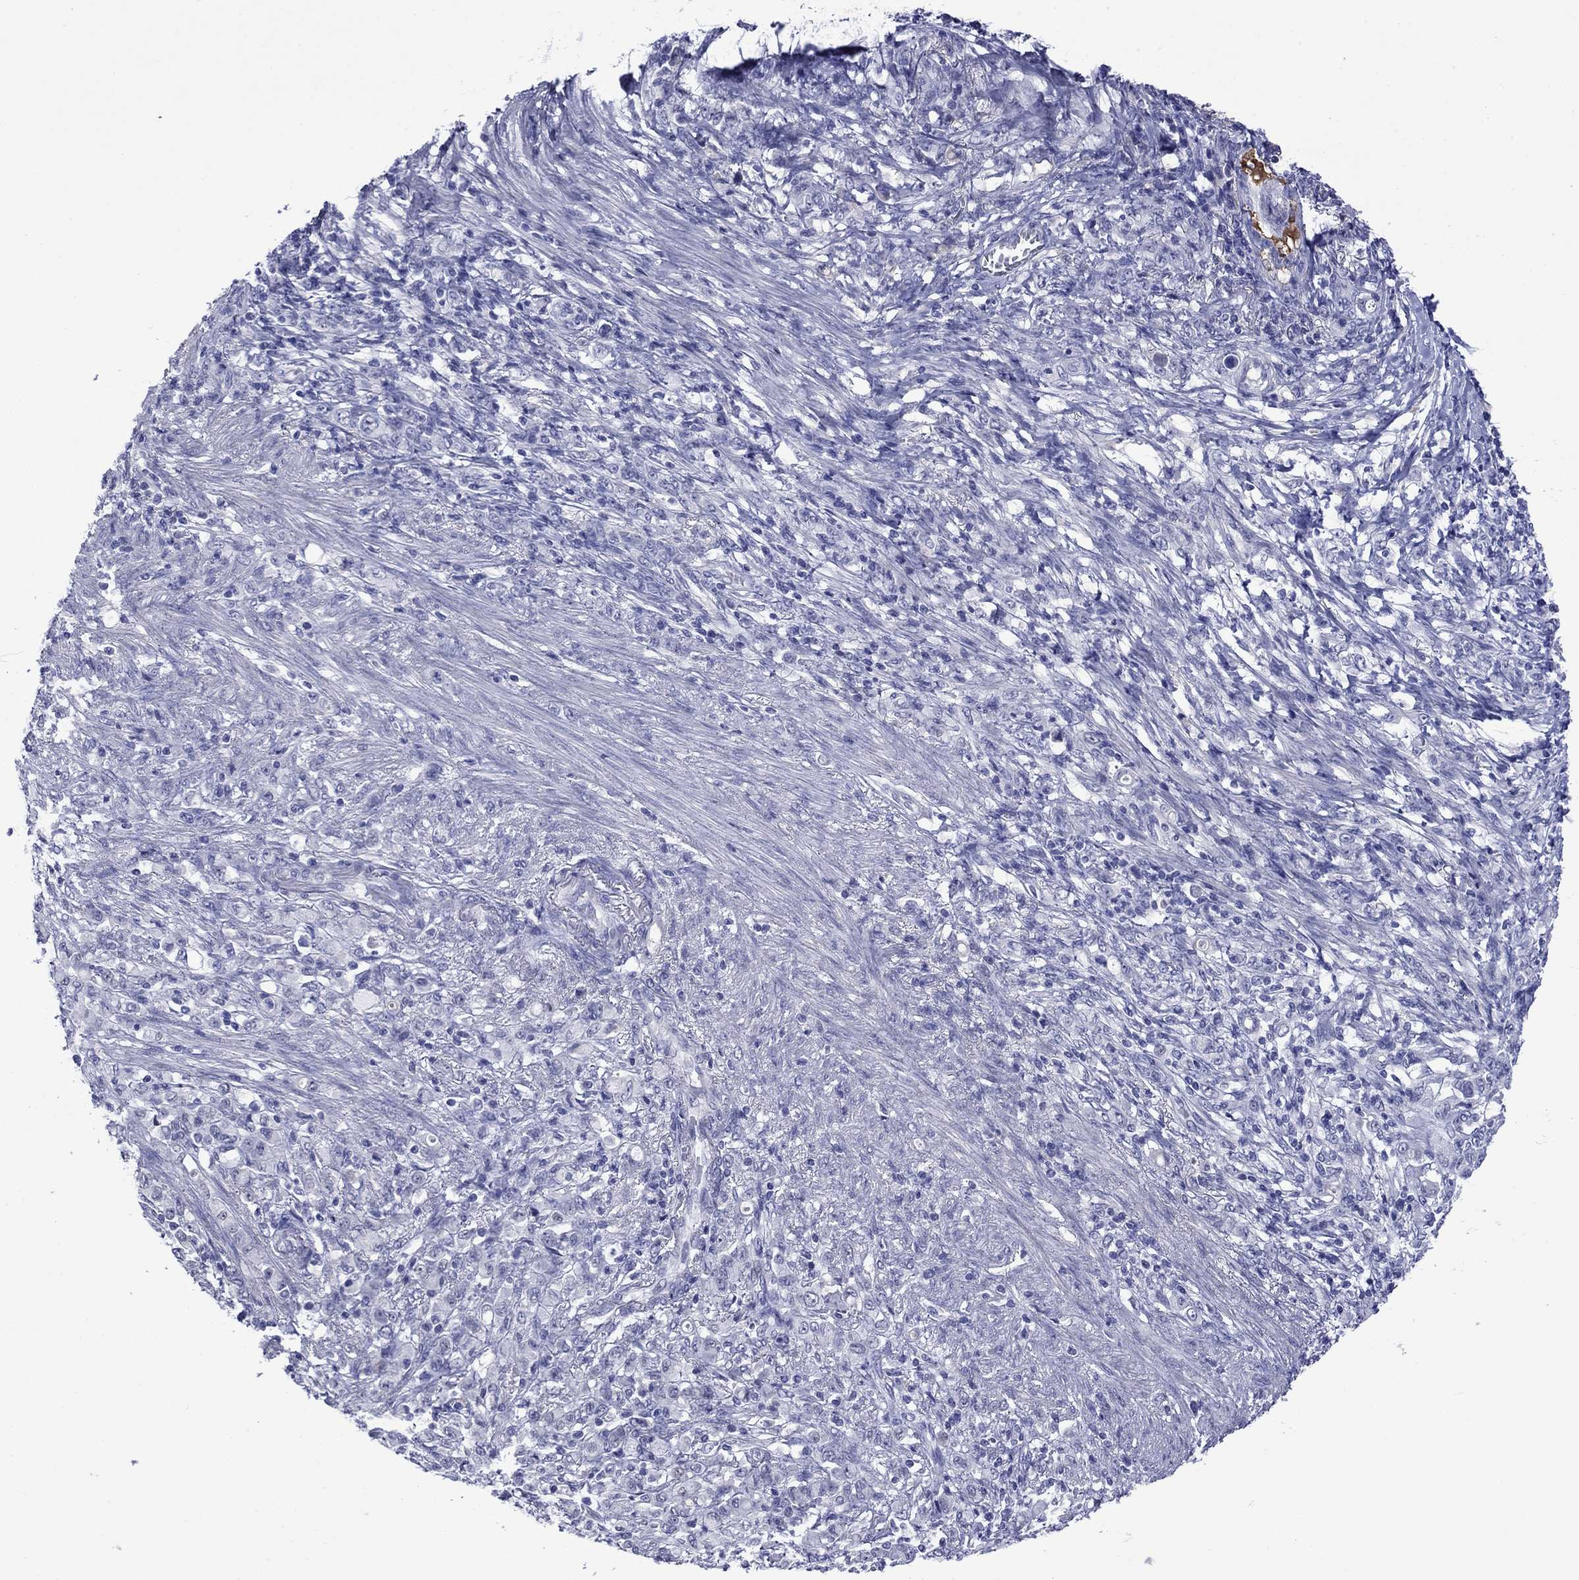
{"staining": {"intensity": "negative", "quantity": "none", "location": "none"}, "tissue": "stomach cancer", "cell_type": "Tumor cells", "image_type": "cancer", "snomed": [{"axis": "morphology", "description": "Normal tissue, NOS"}, {"axis": "morphology", "description": "Adenocarcinoma, NOS"}, {"axis": "topography", "description": "Stomach"}], "caption": "DAB immunohistochemical staining of human stomach cancer (adenocarcinoma) exhibits no significant expression in tumor cells.", "gene": "APOA2", "patient": {"sex": "female", "age": 79}}